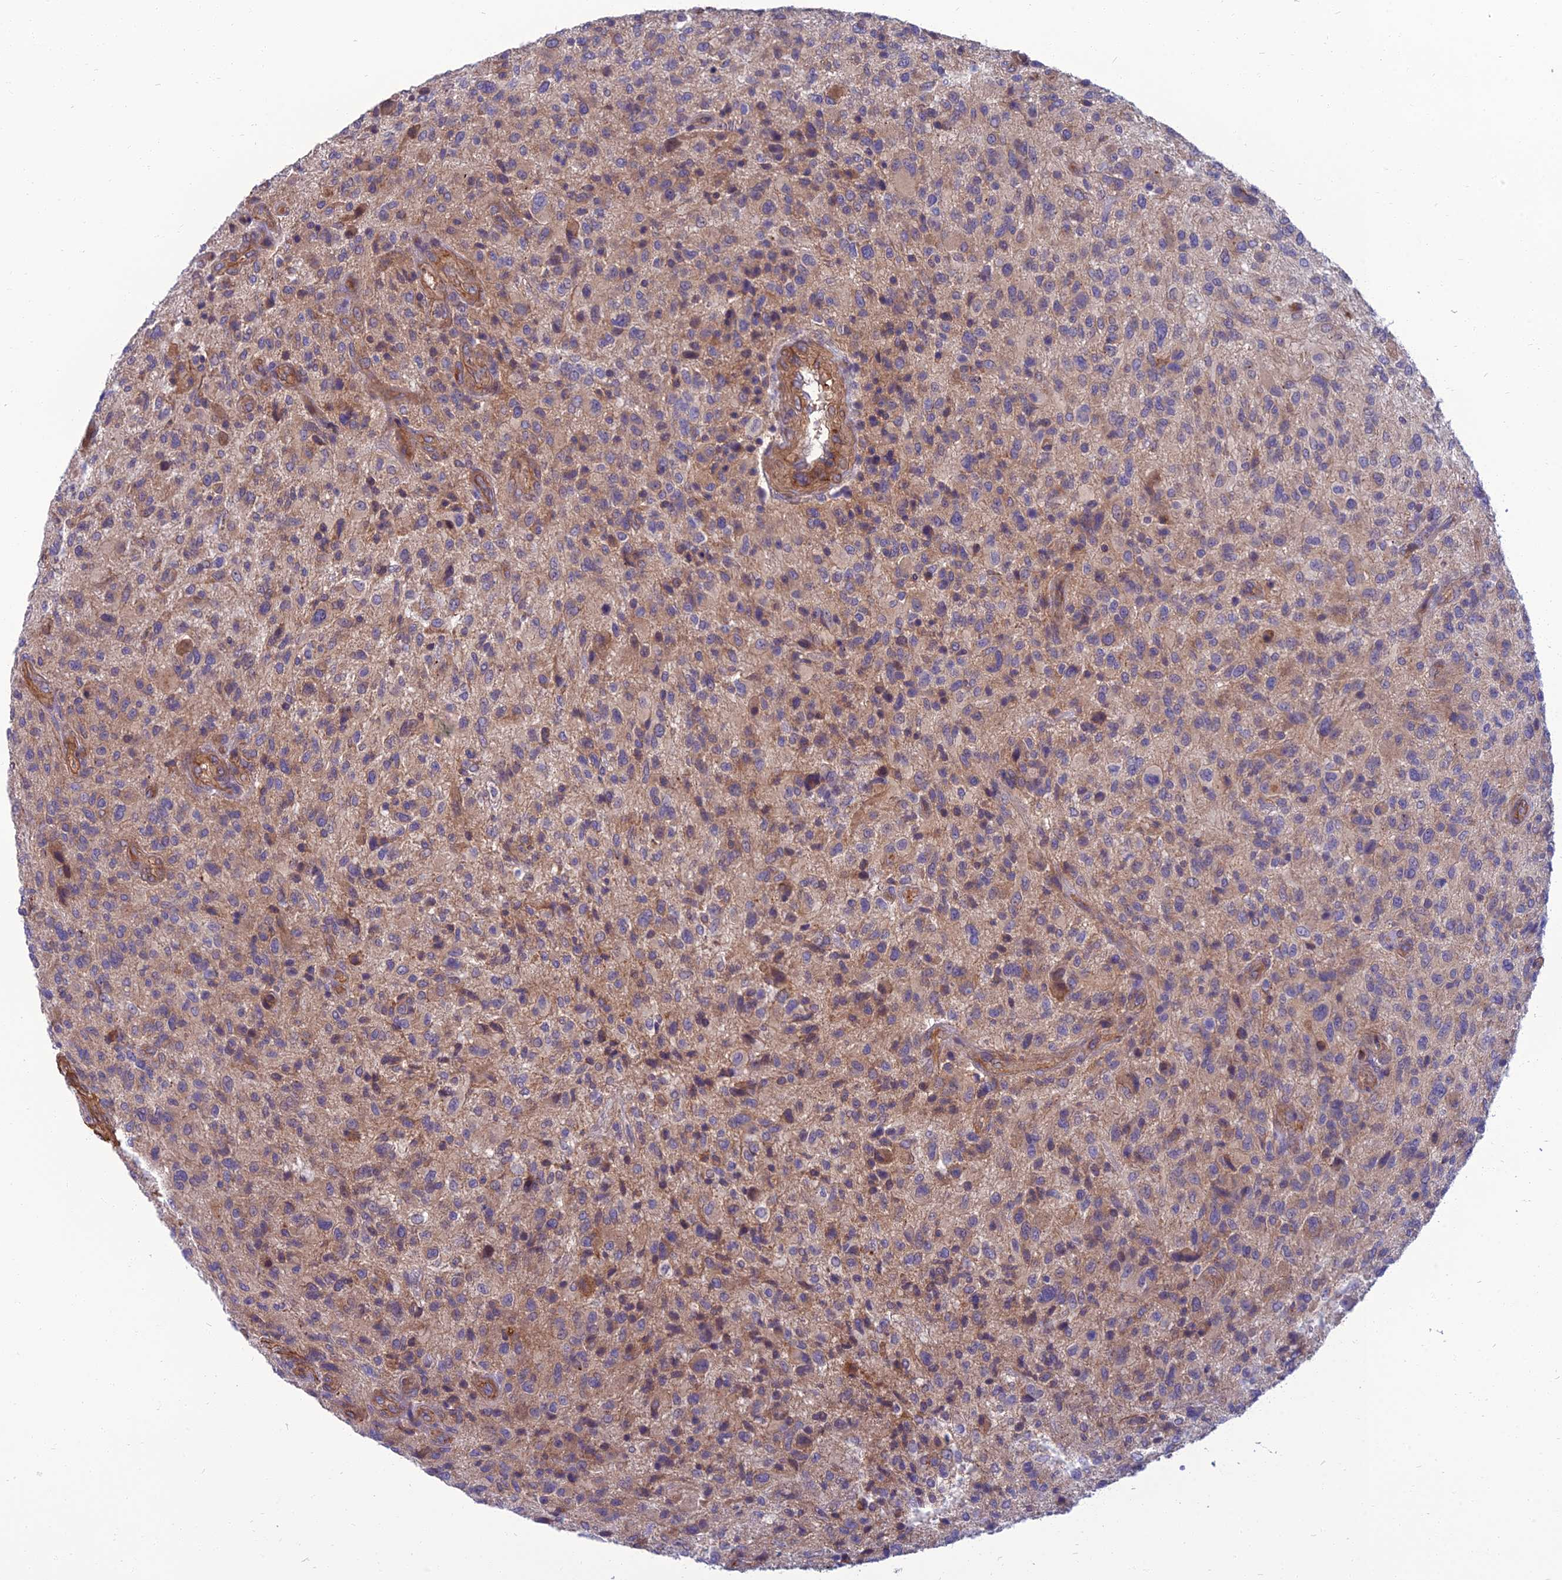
{"staining": {"intensity": "weak", "quantity": "<25%", "location": "cytoplasmic/membranous"}, "tissue": "glioma", "cell_type": "Tumor cells", "image_type": "cancer", "snomed": [{"axis": "morphology", "description": "Glioma, malignant, High grade"}, {"axis": "topography", "description": "Brain"}], "caption": "A high-resolution micrograph shows IHC staining of glioma, which displays no significant staining in tumor cells.", "gene": "WDR24", "patient": {"sex": "male", "age": 47}}